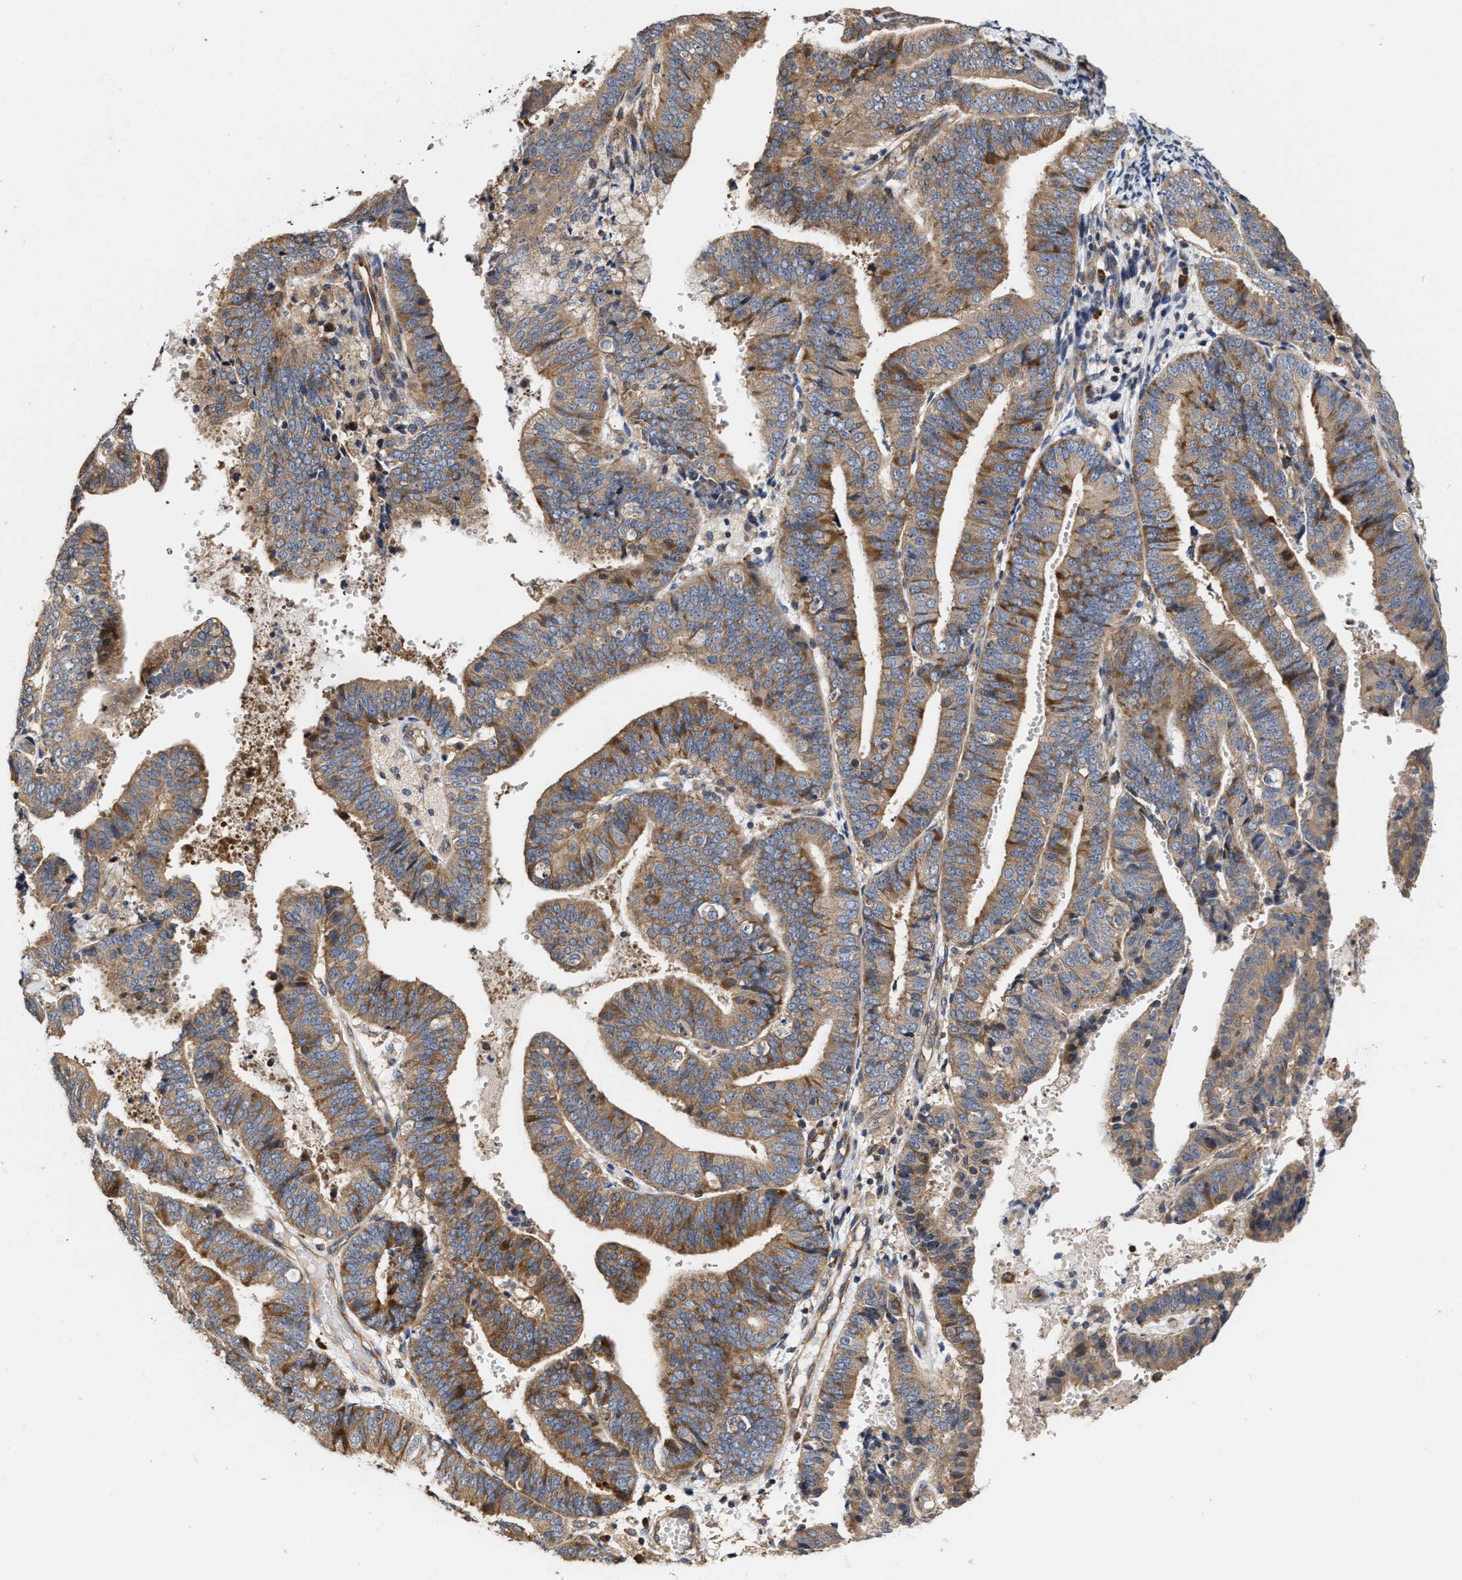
{"staining": {"intensity": "moderate", "quantity": ">75%", "location": "cytoplasmic/membranous"}, "tissue": "endometrial cancer", "cell_type": "Tumor cells", "image_type": "cancer", "snomed": [{"axis": "morphology", "description": "Adenocarcinoma, NOS"}, {"axis": "topography", "description": "Endometrium"}], "caption": "IHC (DAB (3,3'-diaminobenzidine)) staining of endometrial cancer reveals moderate cytoplasmic/membranous protein positivity in approximately >75% of tumor cells.", "gene": "CLIP2", "patient": {"sex": "female", "age": 63}}